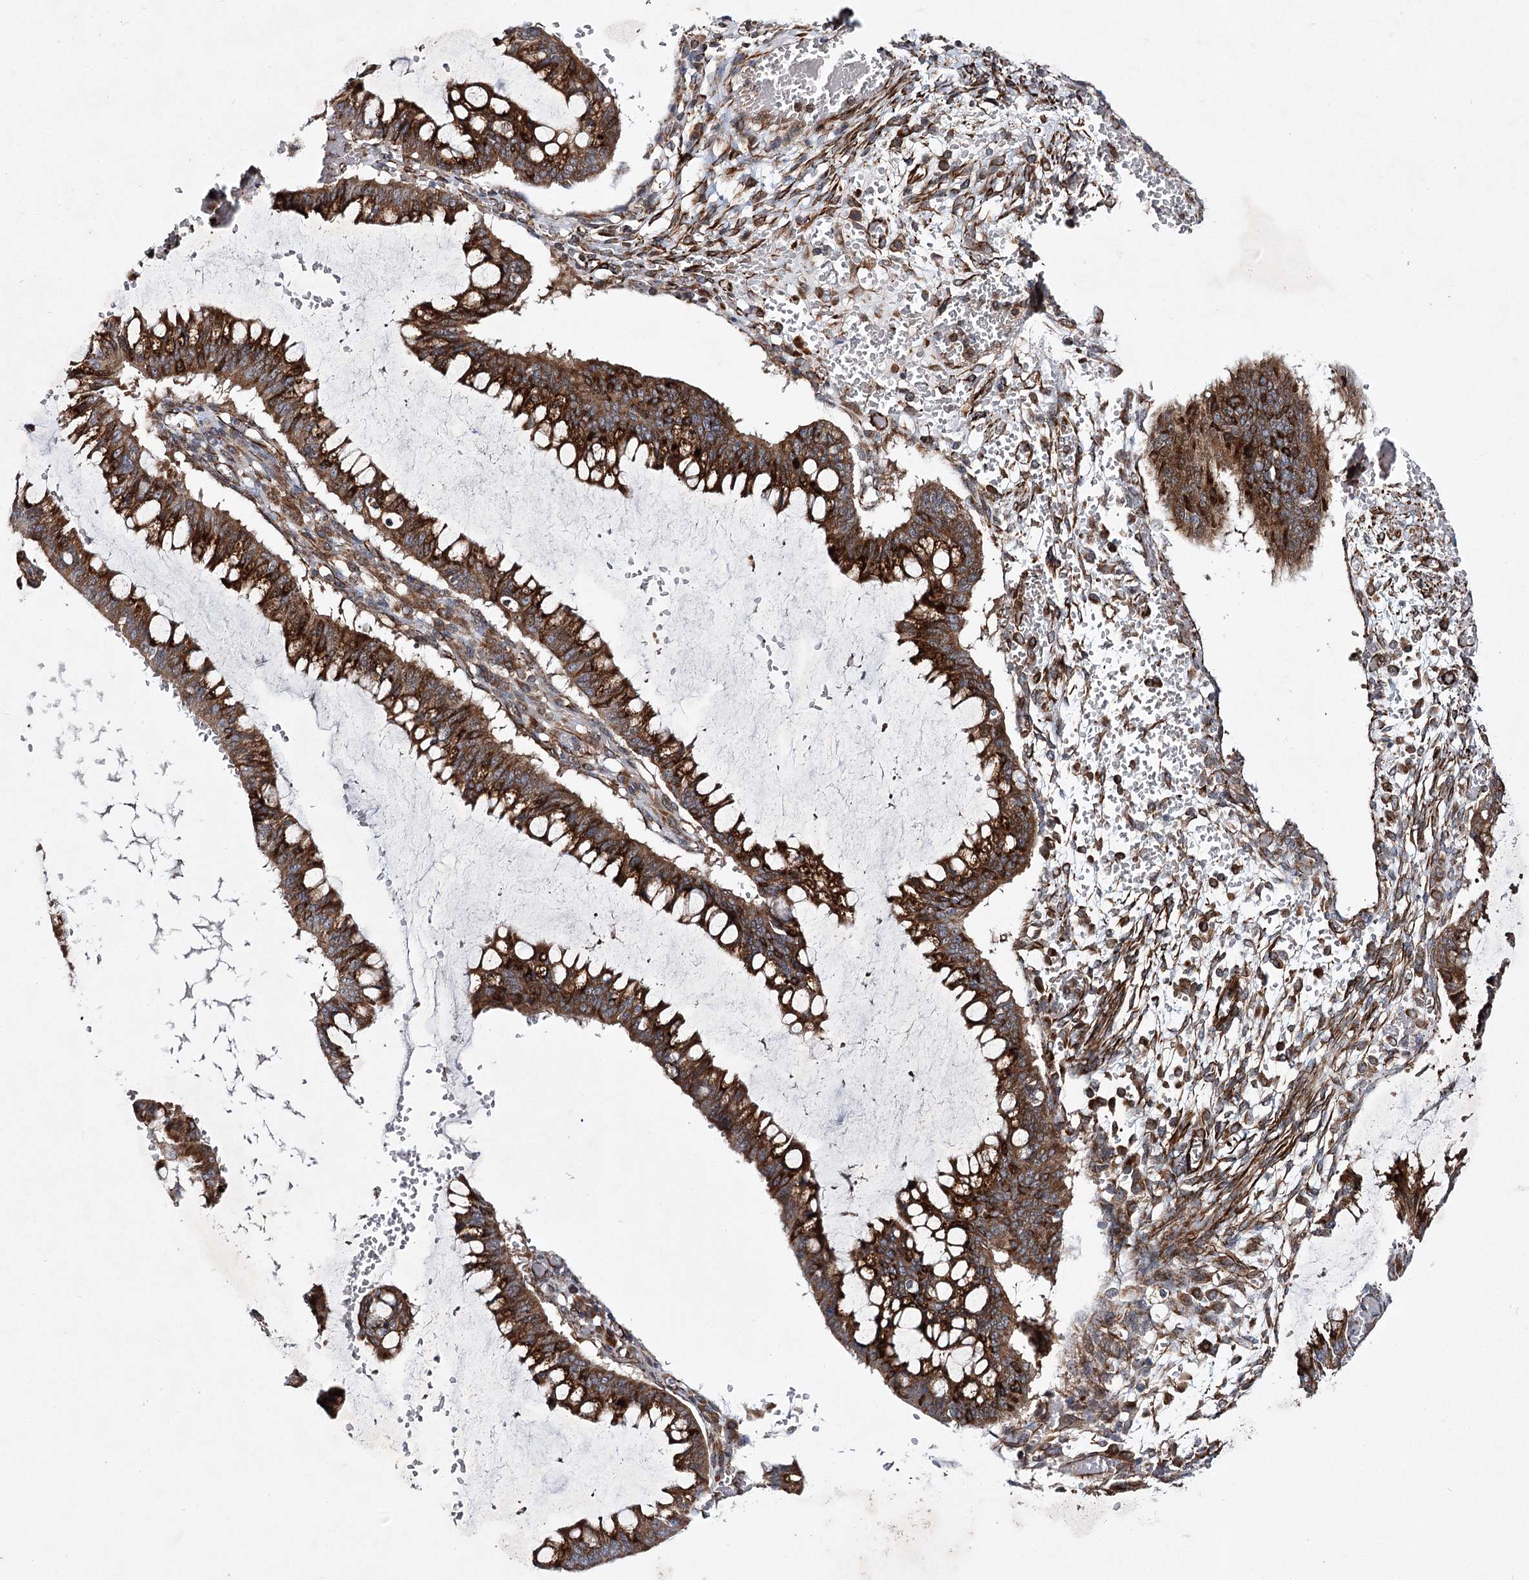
{"staining": {"intensity": "moderate", "quantity": ">75%", "location": "cytoplasmic/membranous"}, "tissue": "ovarian cancer", "cell_type": "Tumor cells", "image_type": "cancer", "snomed": [{"axis": "morphology", "description": "Cystadenocarcinoma, mucinous, NOS"}, {"axis": "topography", "description": "Ovary"}], "caption": "Protein expression analysis of ovarian cancer (mucinous cystadenocarcinoma) displays moderate cytoplasmic/membranous expression in approximately >75% of tumor cells. The staining is performed using DAB brown chromogen to label protein expression. The nuclei are counter-stained blue using hematoxylin.", "gene": "DPEP2", "patient": {"sex": "female", "age": 73}}